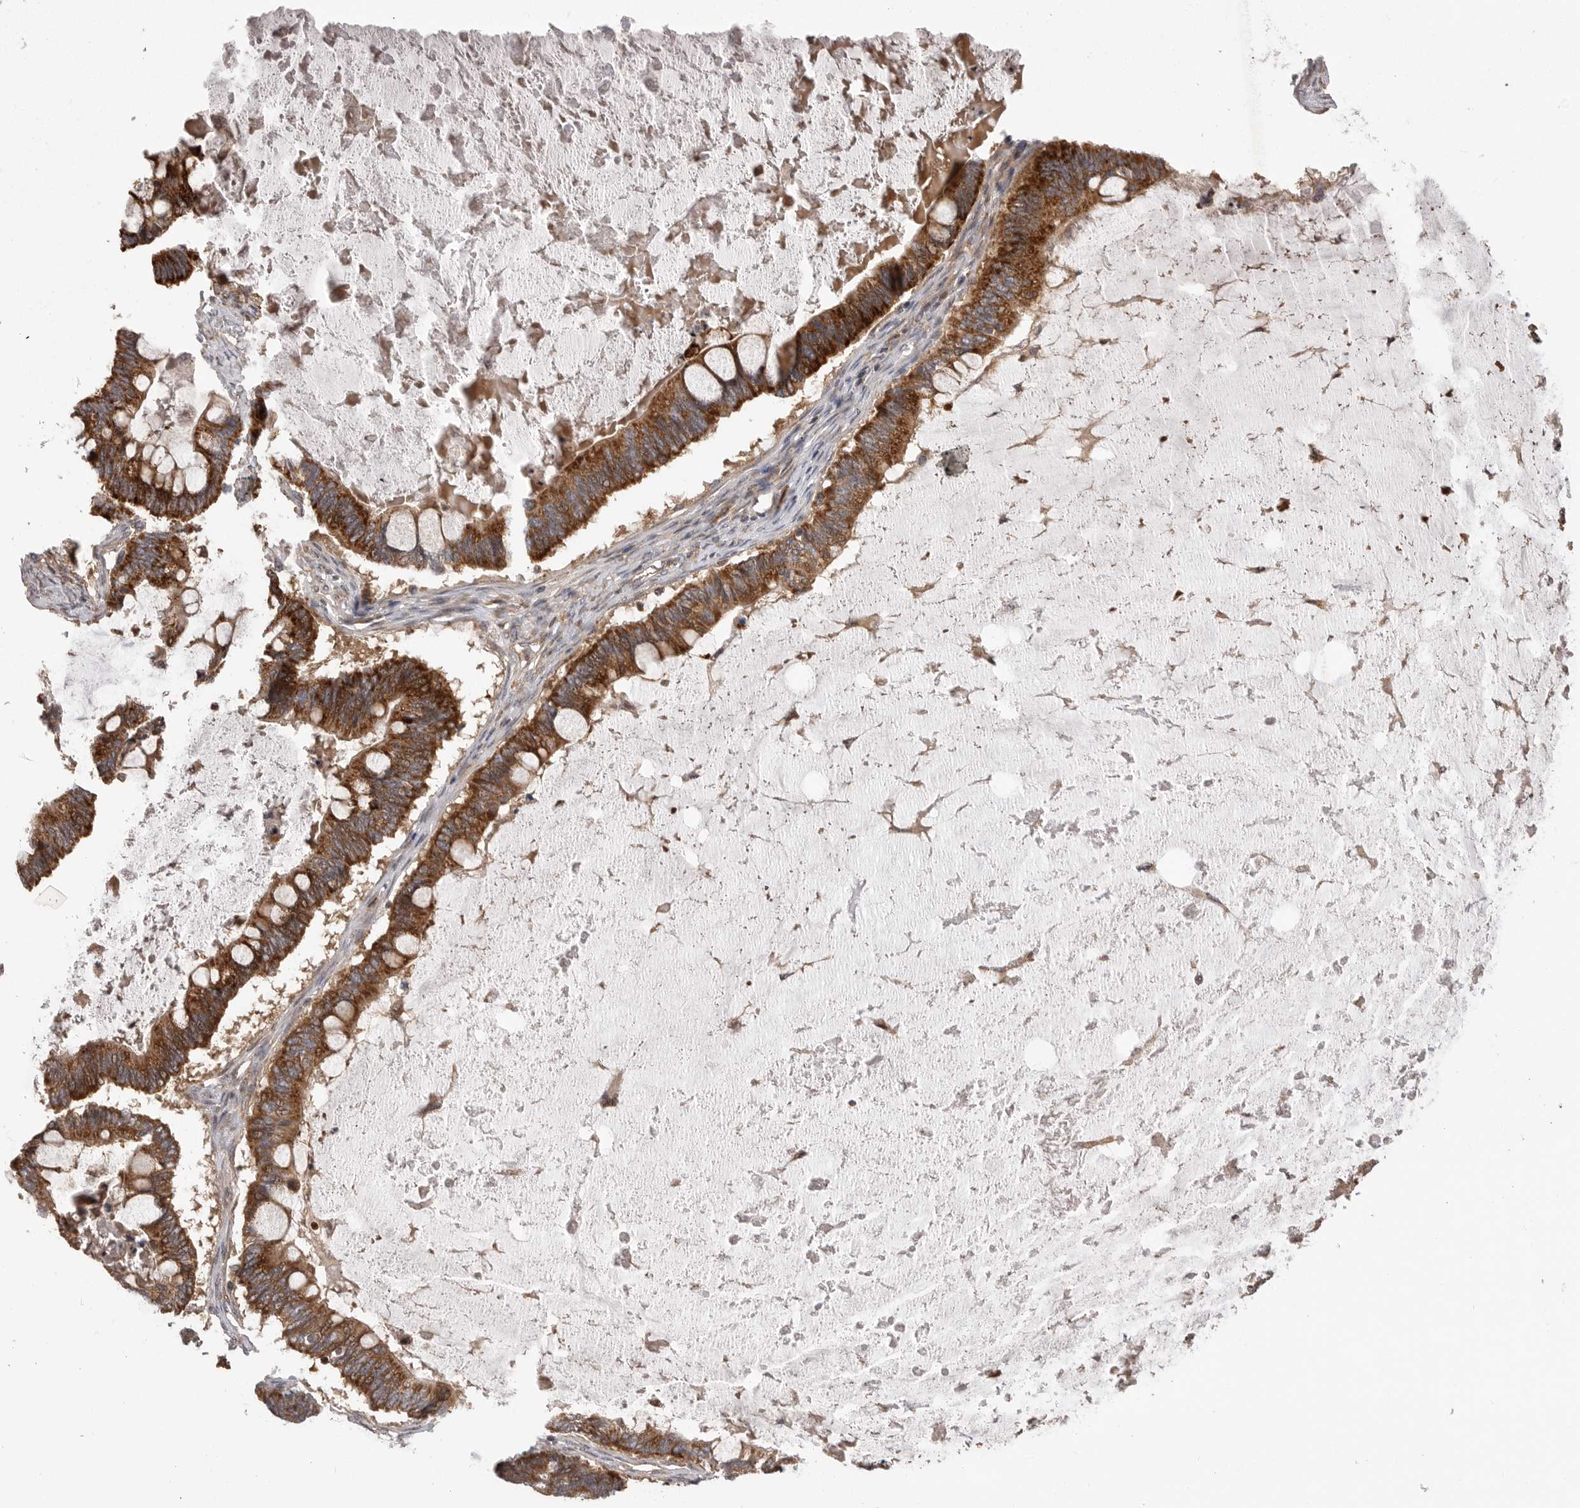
{"staining": {"intensity": "strong", "quantity": ">75%", "location": "cytoplasmic/membranous"}, "tissue": "ovarian cancer", "cell_type": "Tumor cells", "image_type": "cancer", "snomed": [{"axis": "morphology", "description": "Cystadenocarcinoma, mucinous, NOS"}, {"axis": "topography", "description": "Ovary"}], "caption": "This histopathology image reveals ovarian mucinous cystadenocarcinoma stained with IHC to label a protein in brown. The cytoplasmic/membranous of tumor cells show strong positivity for the protein. Nuclei are counter-stained blue.", "gene": "OXR1", "patient": {"sex": "female", "age": 61}}